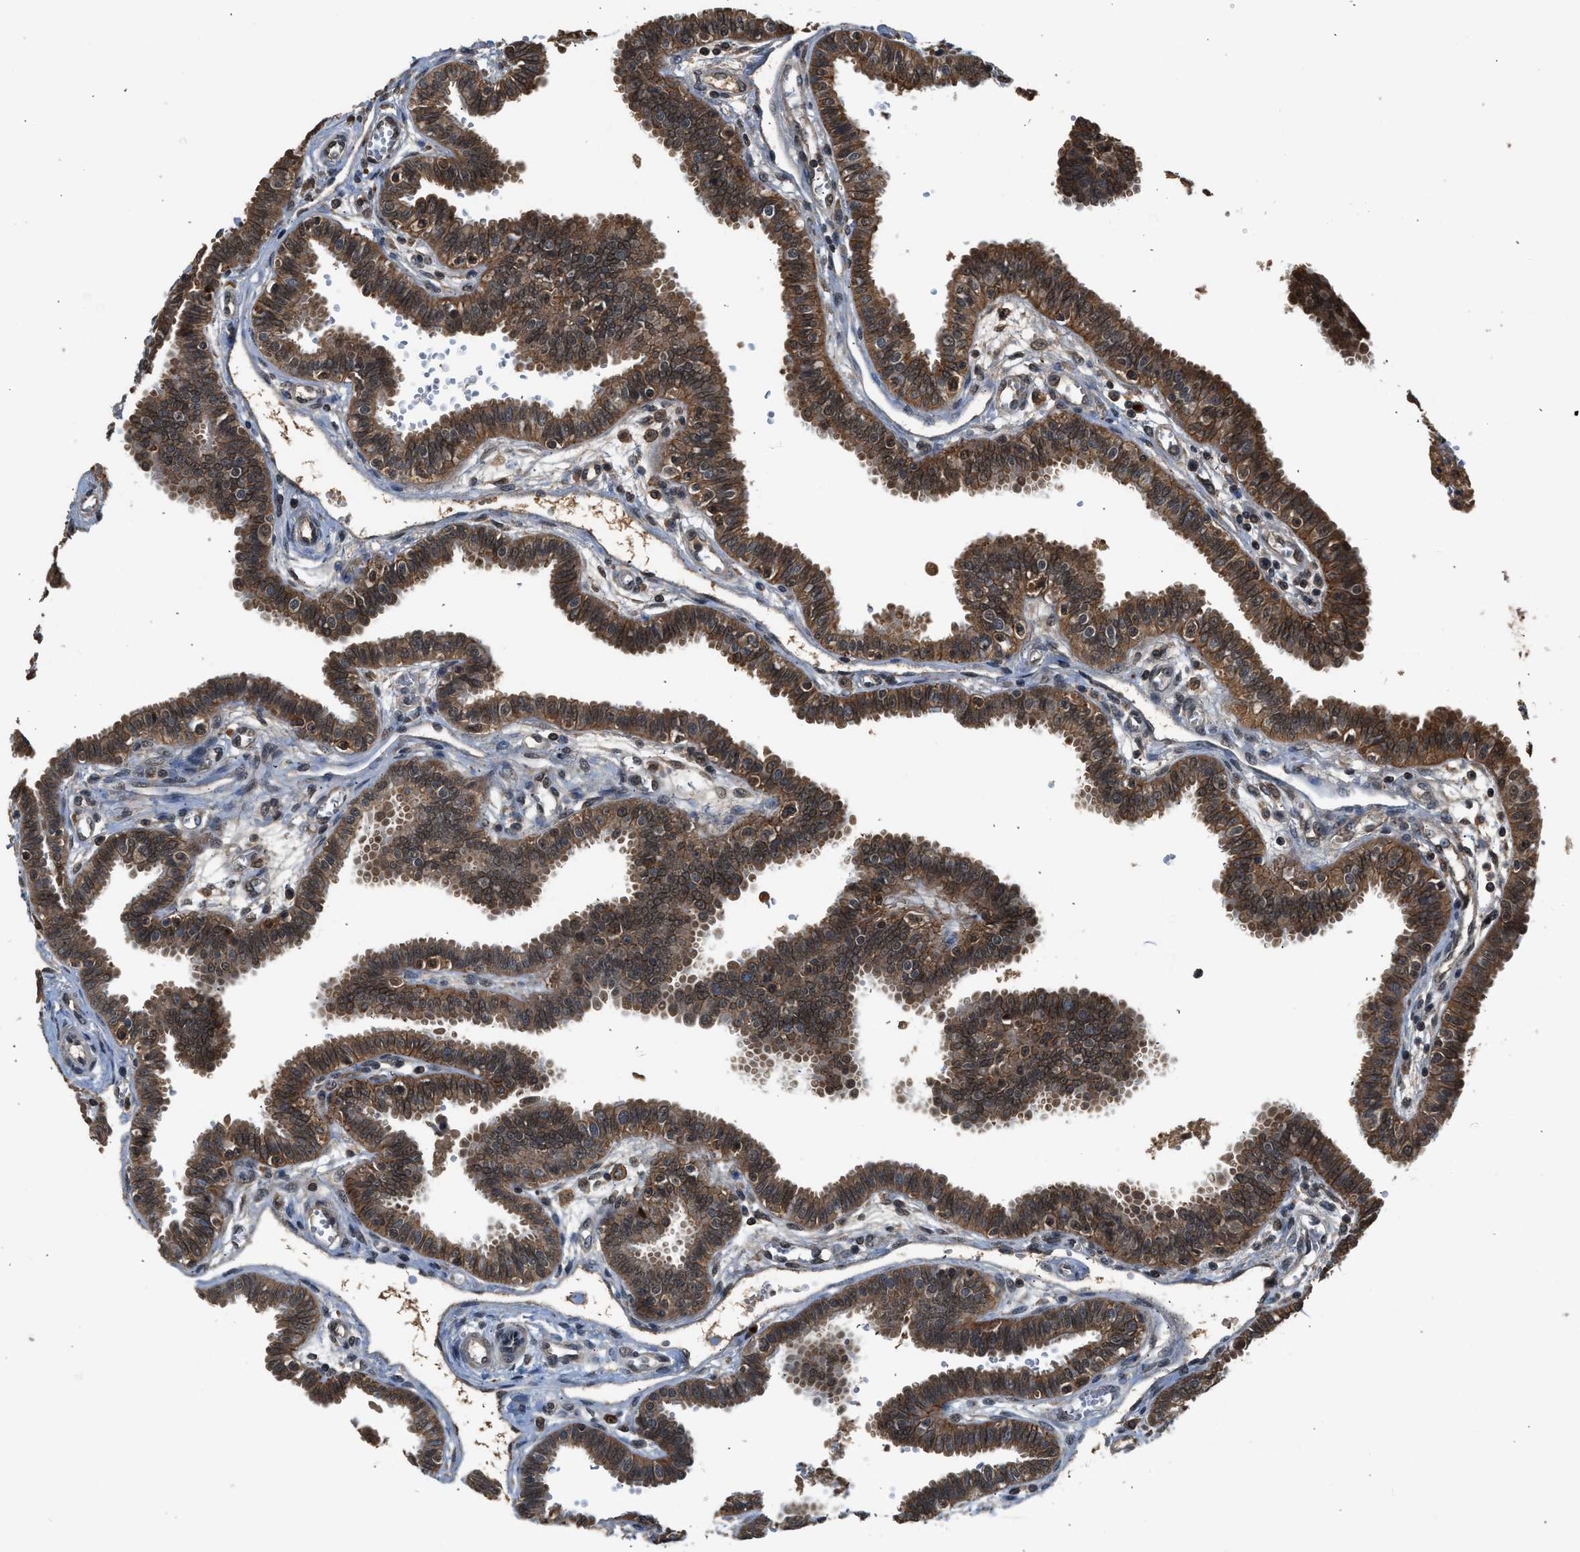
{"staining": {"intensity": "moderate", "quantity": ">75%", "location": "cytoplasmic/membranous"}, "tissue": "fallopian tube", "cell_type": "Glandular cells", "image_type": "normal", "snomed": [{"axis": "morphology", "description": "Normal tissue, NOS"}, {"axis": "topography", "description": "Fallopian tube"}], "caption": "Protein expression analysis of benign human fallopian tube reveals moderate cytoplasmic/membranous positivity in approximately >75% of glandular cells. Nuclei are stained in blue.", "gene": "SLC15A4", "patient": {"sex": "female", "age": 32}}